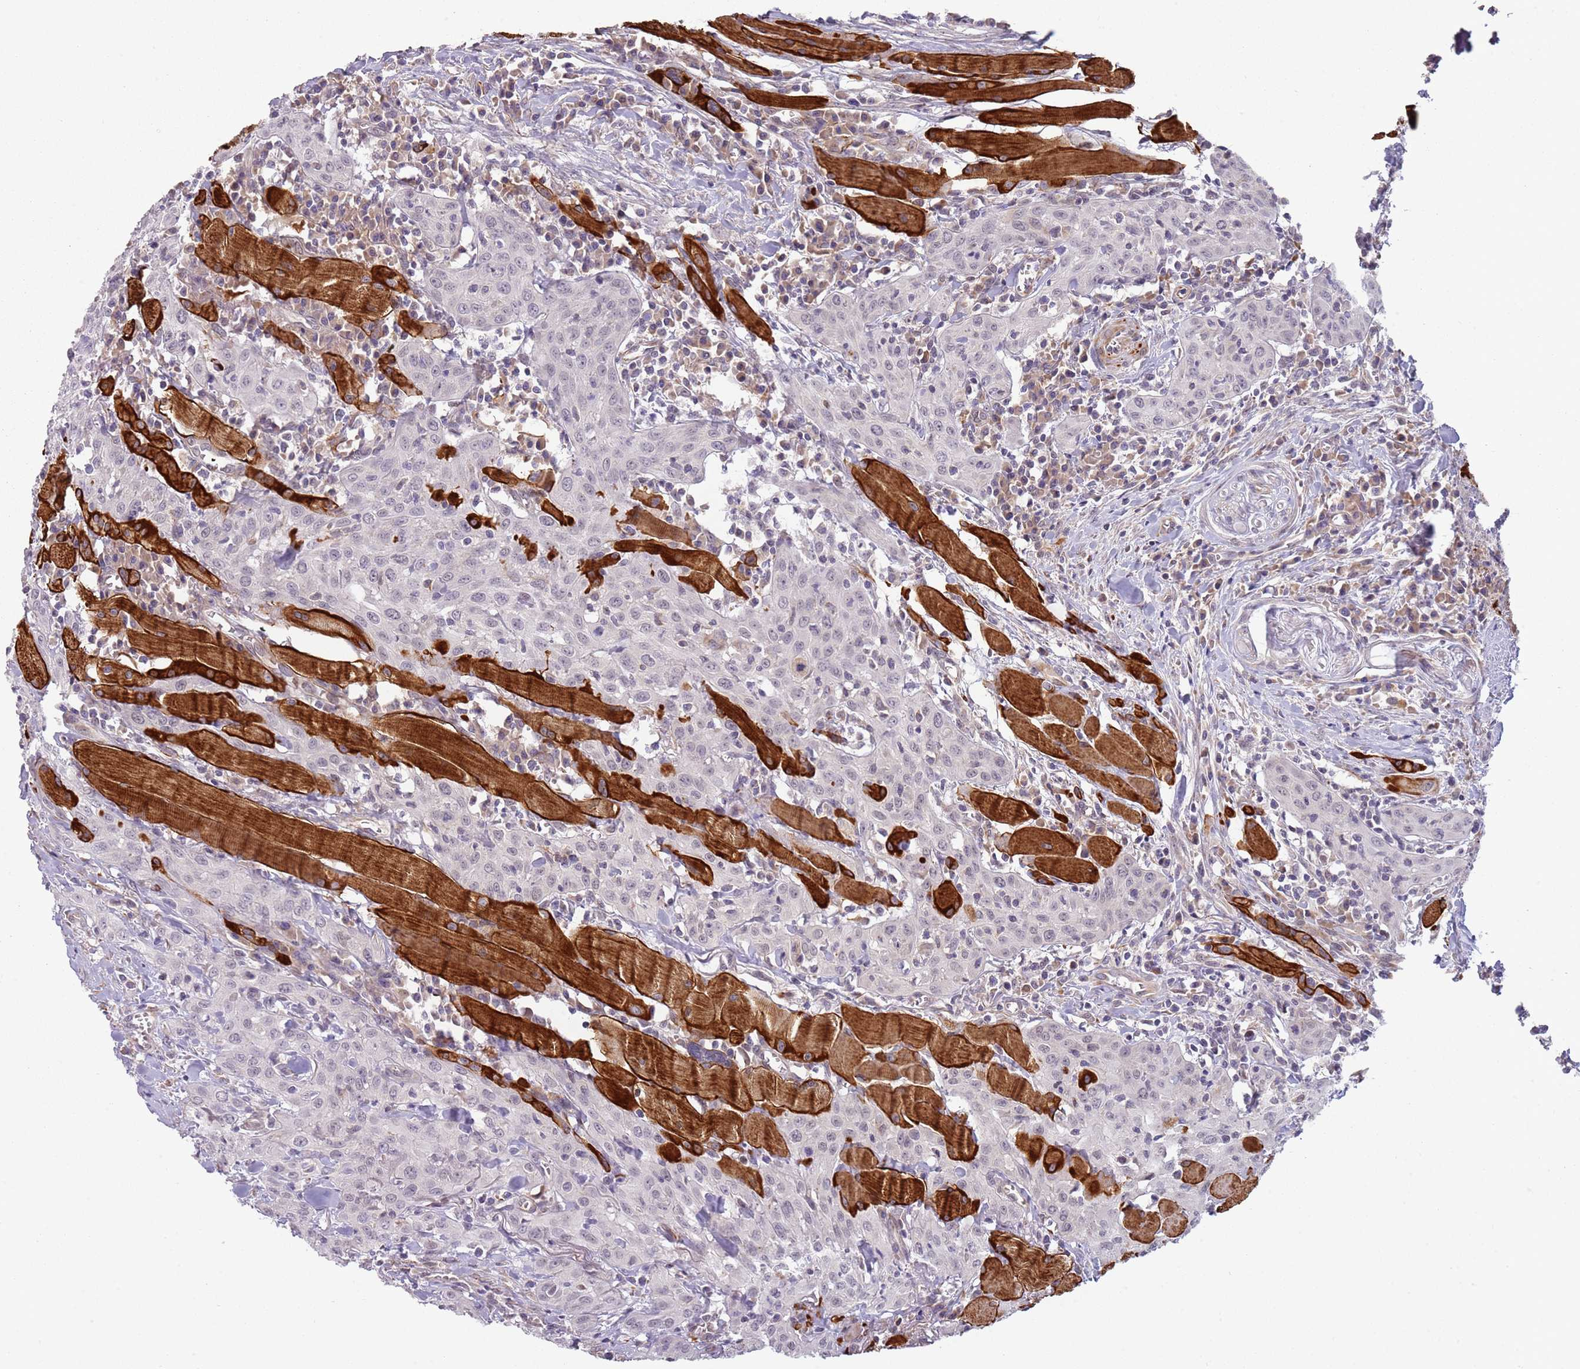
{"staining": {"intensity": "negative", "quantity": "none", "location": "none"}, "tissue": "head and neck cancer", "cell_type": "Tumor cells", "image_type": "cancer", "snomed": [{"axis": "morphology", "description": "Squamous cell carcinoma, NOS"}, {"axis": "topography", "description": "Oral tissue"}, {"axis": "topography", "description": "Head-Neck"}], "caption": "Immunohistochemistry micrograph of neoplastic tissue: human head and neck cancer (squamous cell carcinoma) stained with DAB shows no significant protein staining in tumor cells.", "gene": "NBPF3", "patient": {"sex": "female", "age": 70}}